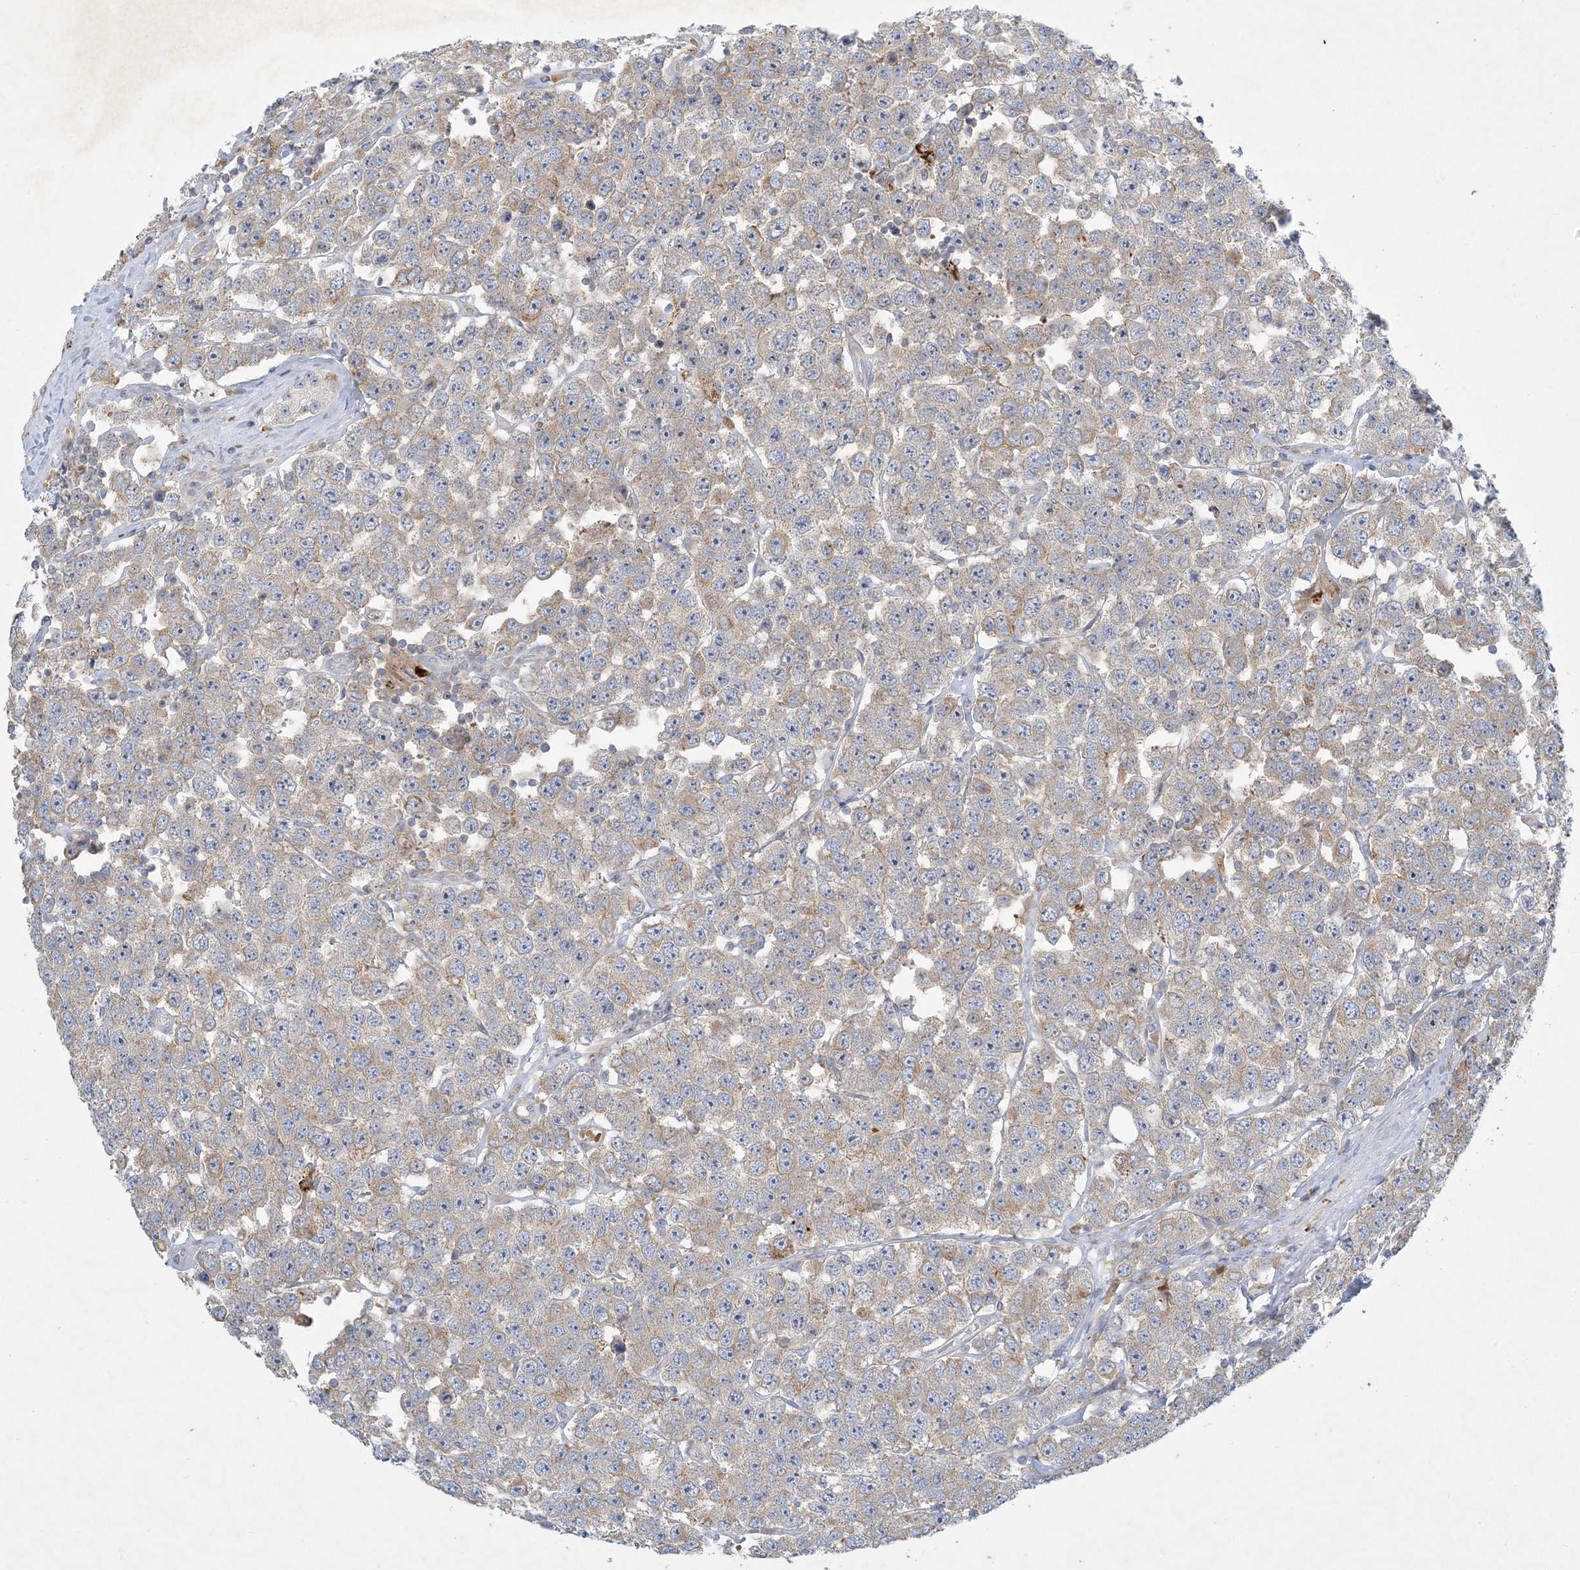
{"staining": {"intensity": "weak", "quantity": ">75%", "location": "cytoplasmic/membranous"}, "tissue": "testis cancer", "cell_type": "Tumor cells", "image_type": "cancer", "snomed": [{"axis": "morphology", "description": "Seminoma, NOS"}, {"axis": "topography", "description": "Testis"}], "caption": "Testis cancer tissue exhibits weak cytoplasmic/membranous staining in about >75% of tumor cells (DAB IHC, brown staining for protein, blue staining for nuclei).", "gene": "LTN1", "patient": {"sex": "male", "age": 28}}